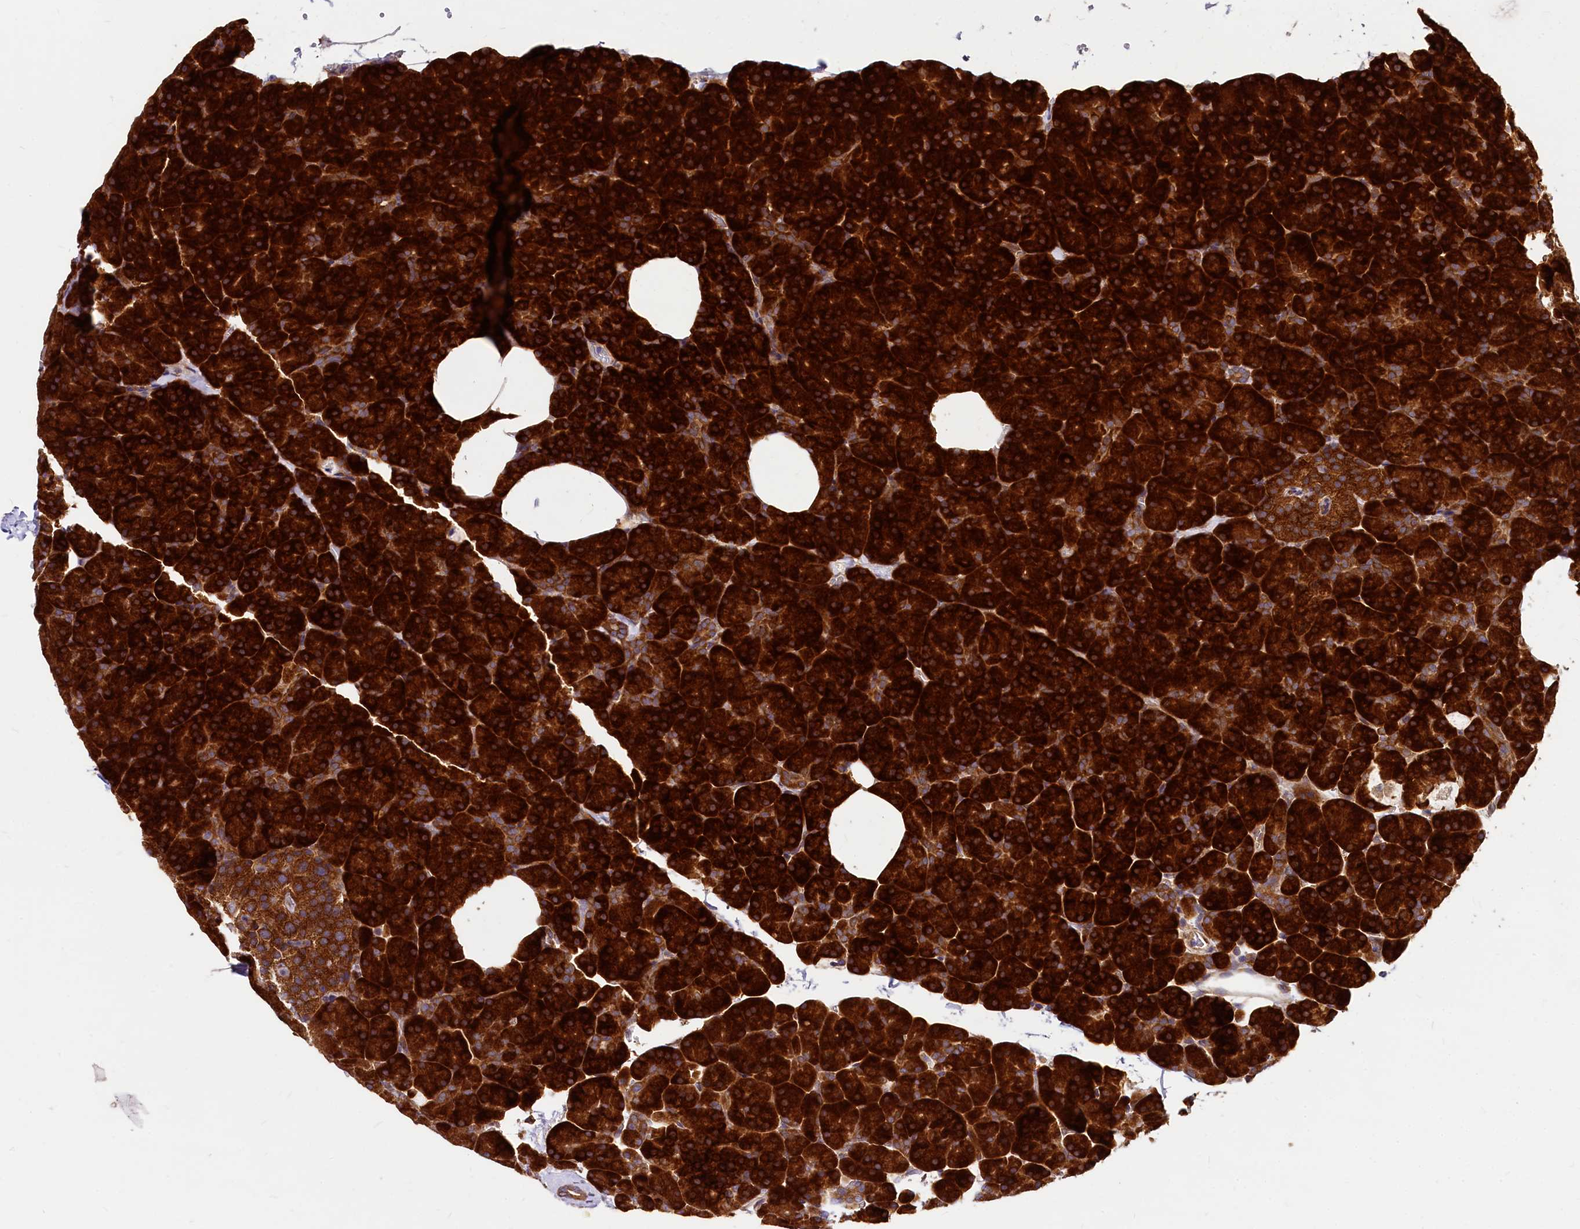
{"staining": {"intensity": "strong", "quantity": ">75%", "location": "cytoplasmic/membranous"}, "tissue": "pancreas", "cell_type": "Exocrine glandular cells", "image_type": "normal", "snomed": [{"axis": "morphology", "description": "Normal tissue, NOS"}, {"axis": "morphology", "description": "Carcinoid, malignant, NOS"}, {"axis": "topography", "description": "Pancreas"}], "caption": "Pancreas stained for a protein (brown) demonstrates strong cytoplasmic/membranous positive expression in approximately >75% of exocrine glandular cells.", "gene": "EIF2B2", "patient": {"sex": "female", "age": 35}}